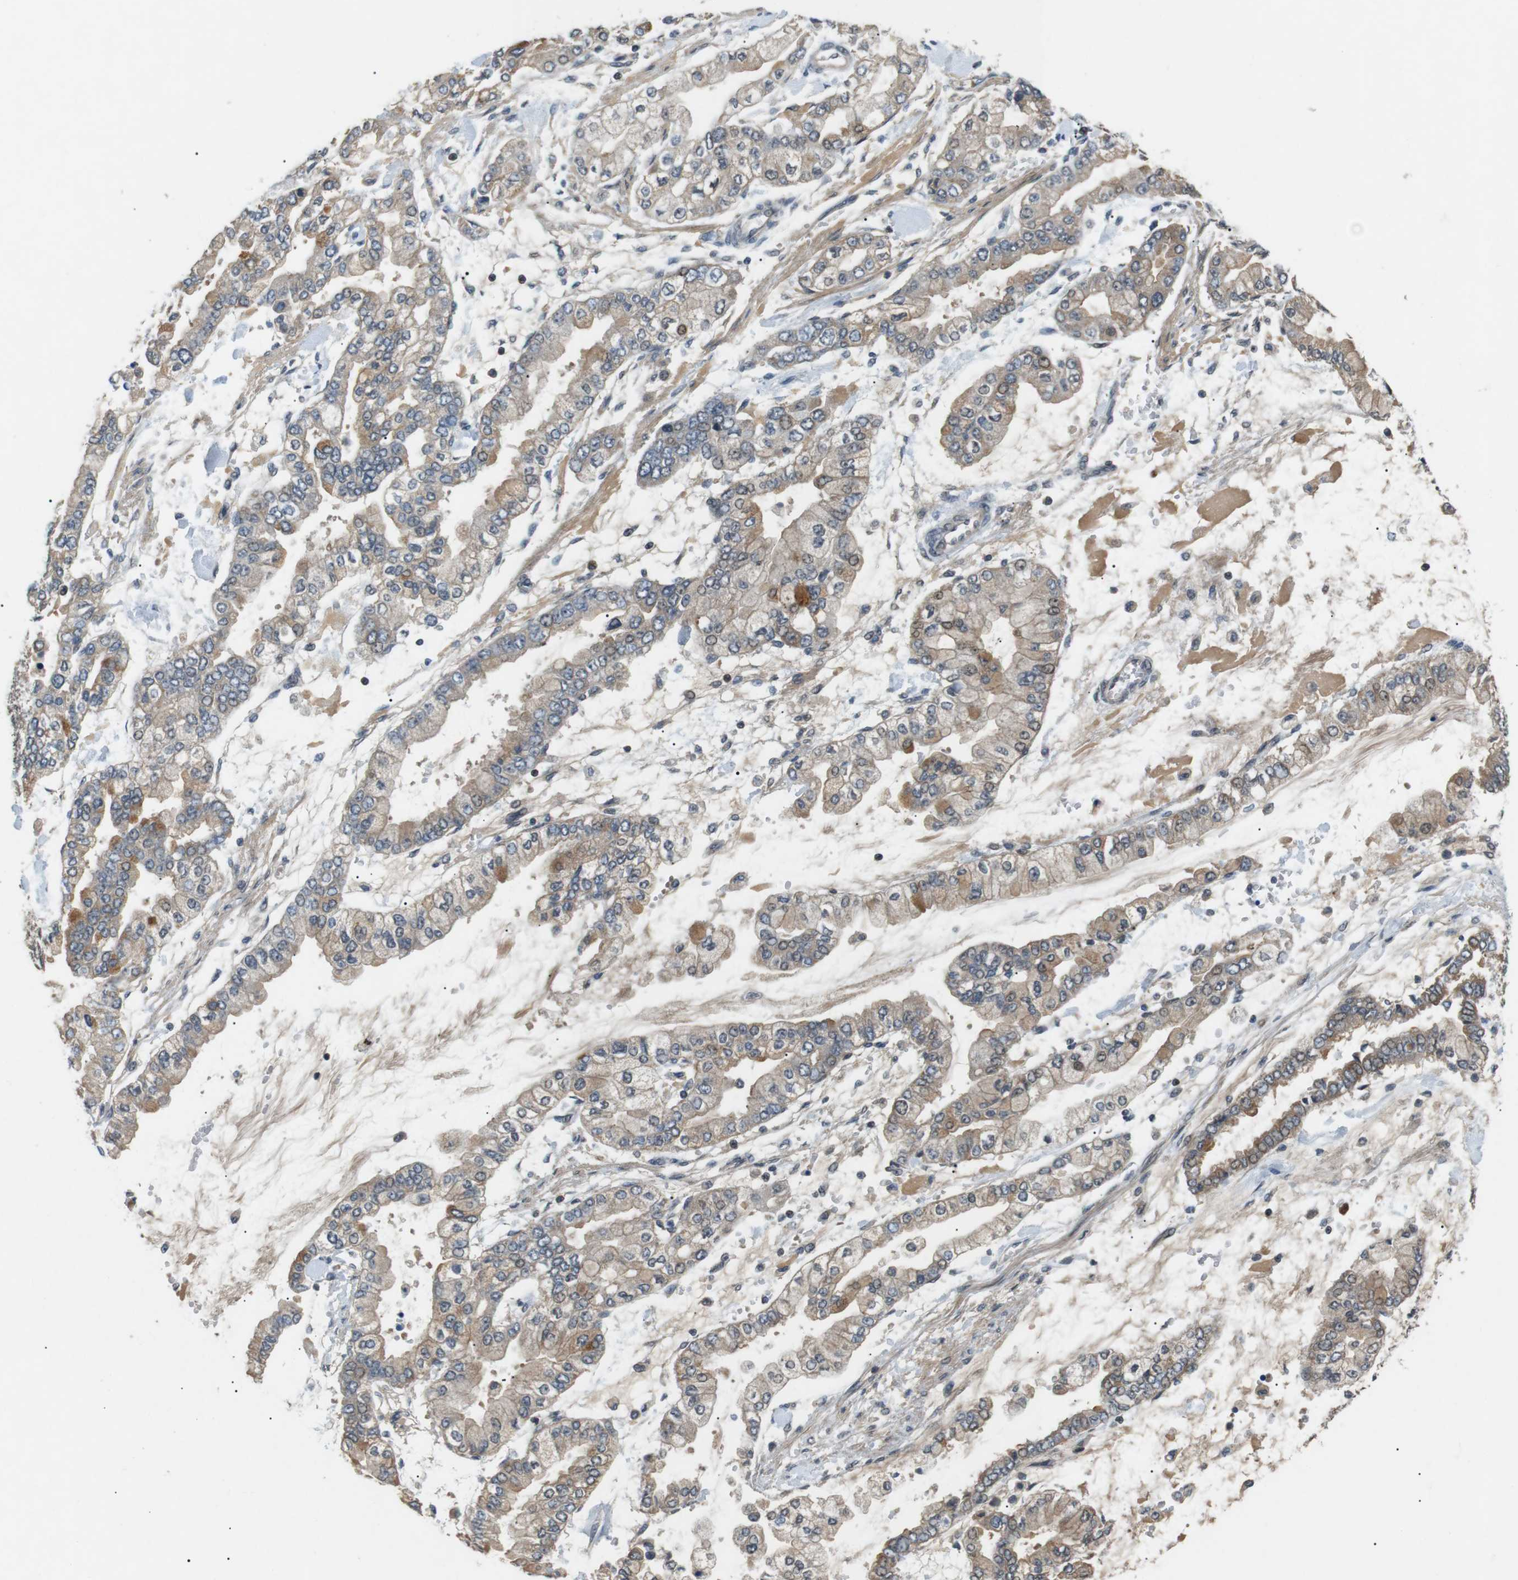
{"staining": {"intensity": "moderate", "quantity": "<25%", "location": "cytoplasmic/membranous"}, "tissue": "stomach cancer", "cell_type": "Tumor cells", "image_type": "cancer", "snomed": [{"axis": "morphology", "description": "Normal tissue, NOS"}, {"axis": "morphology", "description": "Adenocarcinoma, NOS"}, {"axis": "topography", "description": "Stomach, upper"}, {"axis": "topography", "description": "Stomach"}], "caption": "About <25% of tumor cells in human stomach cancer reveal moderate cytoplasmic/membranous protein staining as visualized by brown immunohistochemical staining.", "gene": "HSPA13", "patient": {"sex": "male", "age": 76}}